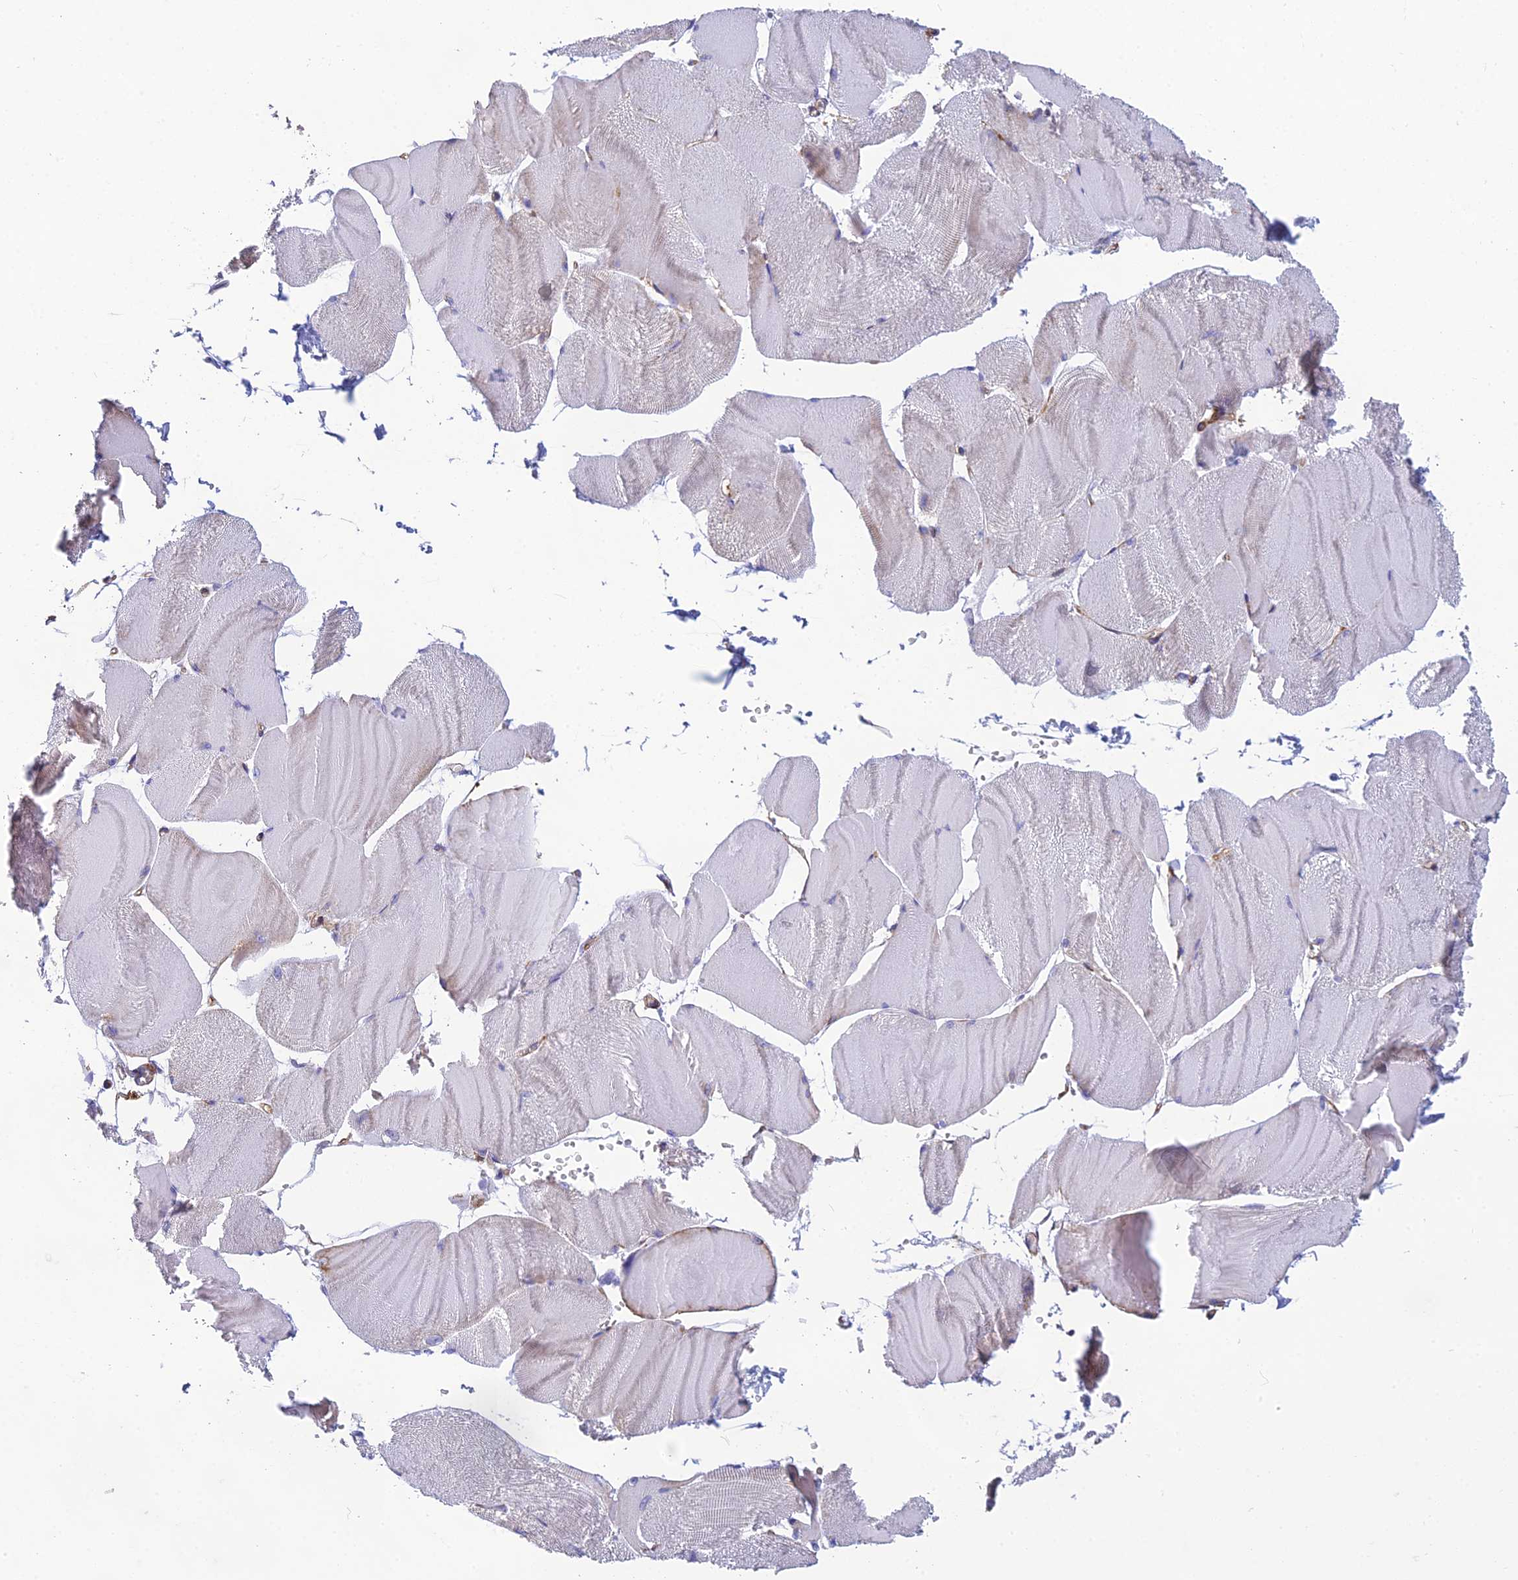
{"staining": {"intensity": "weak", "quantity": "25%-75%", "location": "cytoplasmic/membranous"}, "tissue": "skeletal muscle", "cell_type": "Myocytes", "image_type": "normal", "snomed": [{"axis": "morphology", "description": "Normal tissue, NOS"}, {"axis": "morphology", "description": "Basal cell carcinoma"}, {"axis": "topography", "description": "Skeletal muscle"}], "caption": "Immunohistochemistry (IHC) of unremarkable skeletal muscle displays low levels of weak cytoplasmic/membranous expression in about 25%-75% of myocytes.", "gene": "POMGNT1", "patient": {"sex": "female", "age": 64}}